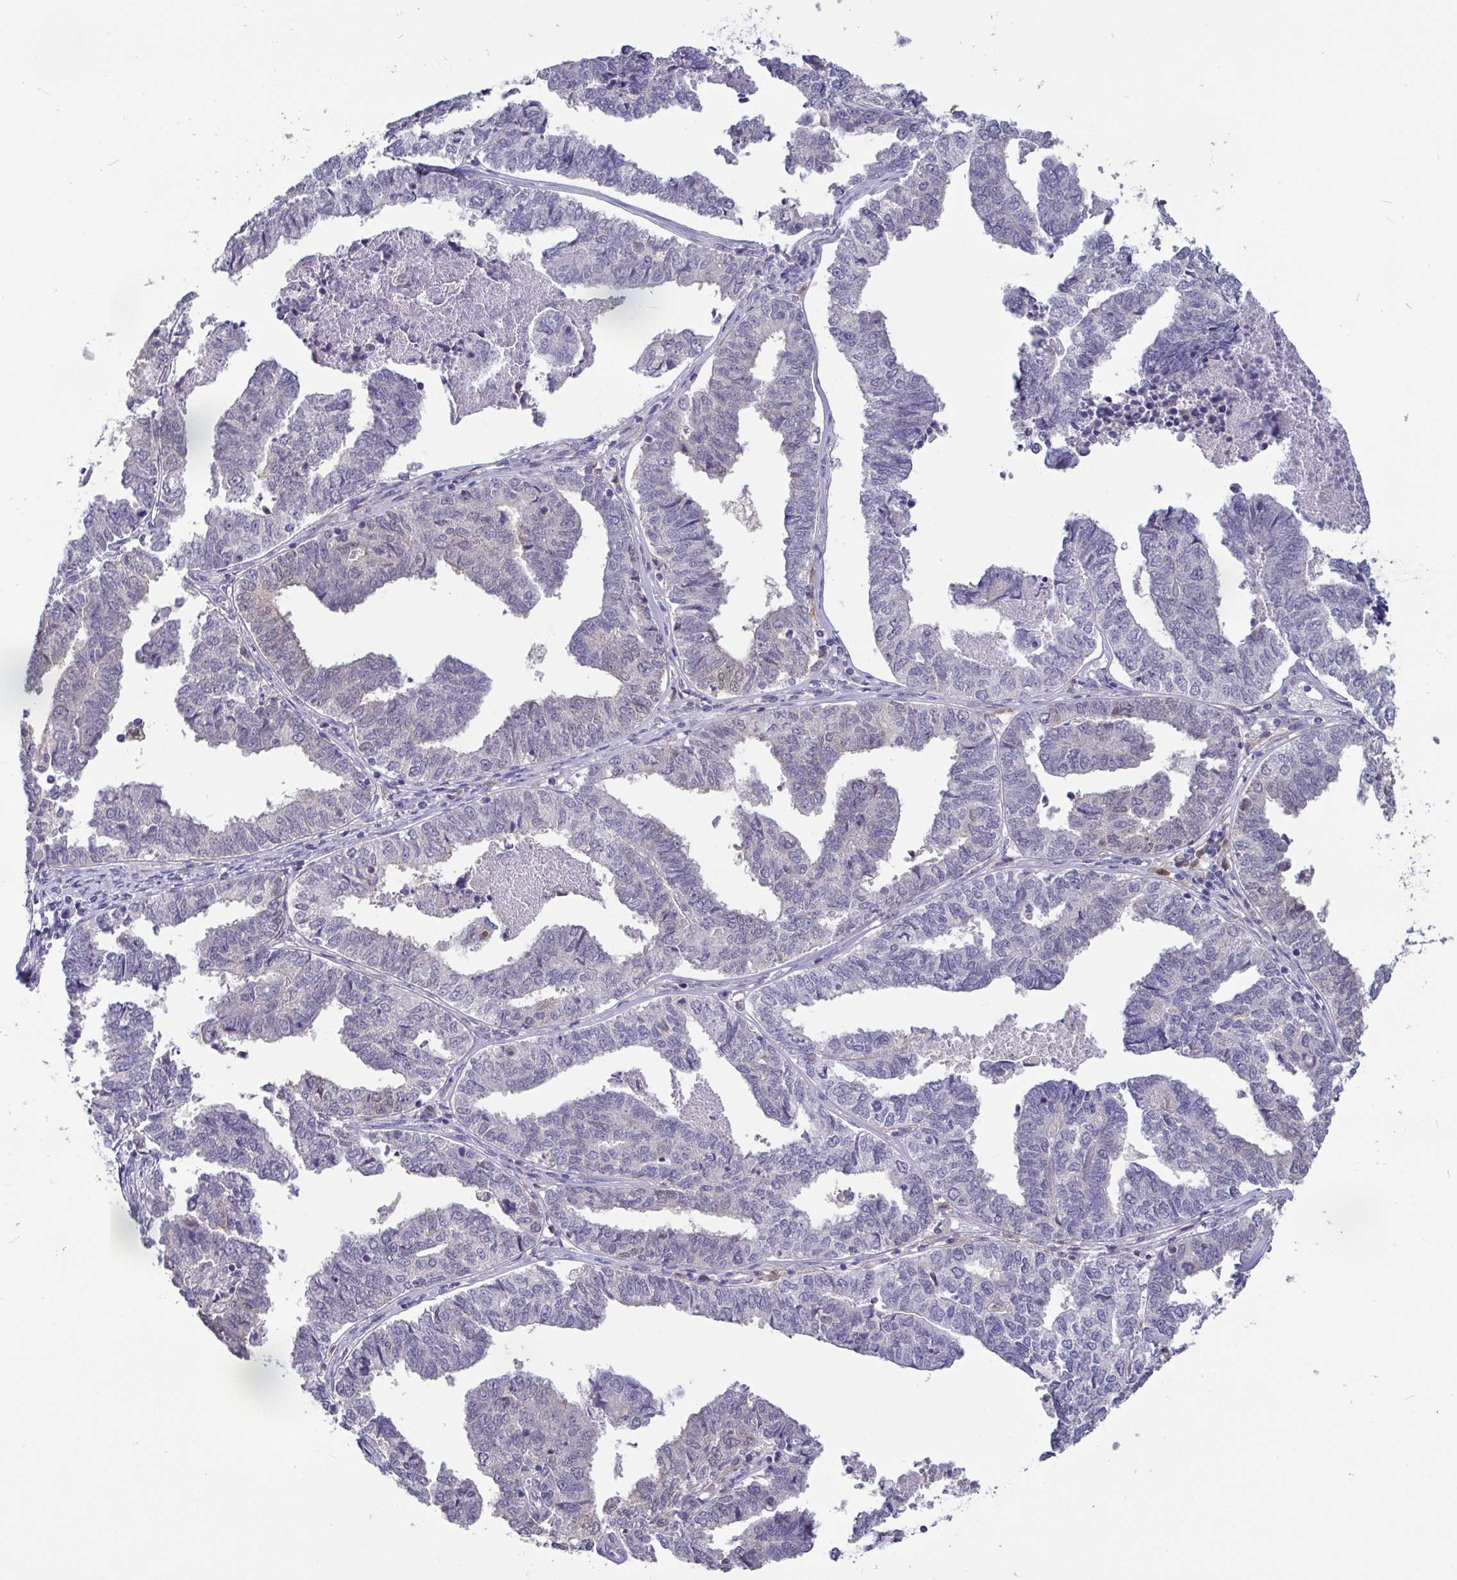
{"staining": {"intensity": "negative", "quantity": "none", "location": "none"}, "tissue": "endometrial cancer", "cell_type": "Tumor cells", "image_type": "cancer", "snomed": [{"axis": "morphology", "description": "Adenocarcinoma, NOS"}, {"axis": "topography", "description": "Endometrium"}], "caption": "DAB immunohistochemical staining of endometrial cancer demonstrates no significant staining in tumor cells. (DAB immunohistochemistry with hematoxylin counter stain).", "gene": "IDH1", "patient": {"sex": "female", "age": 73}}